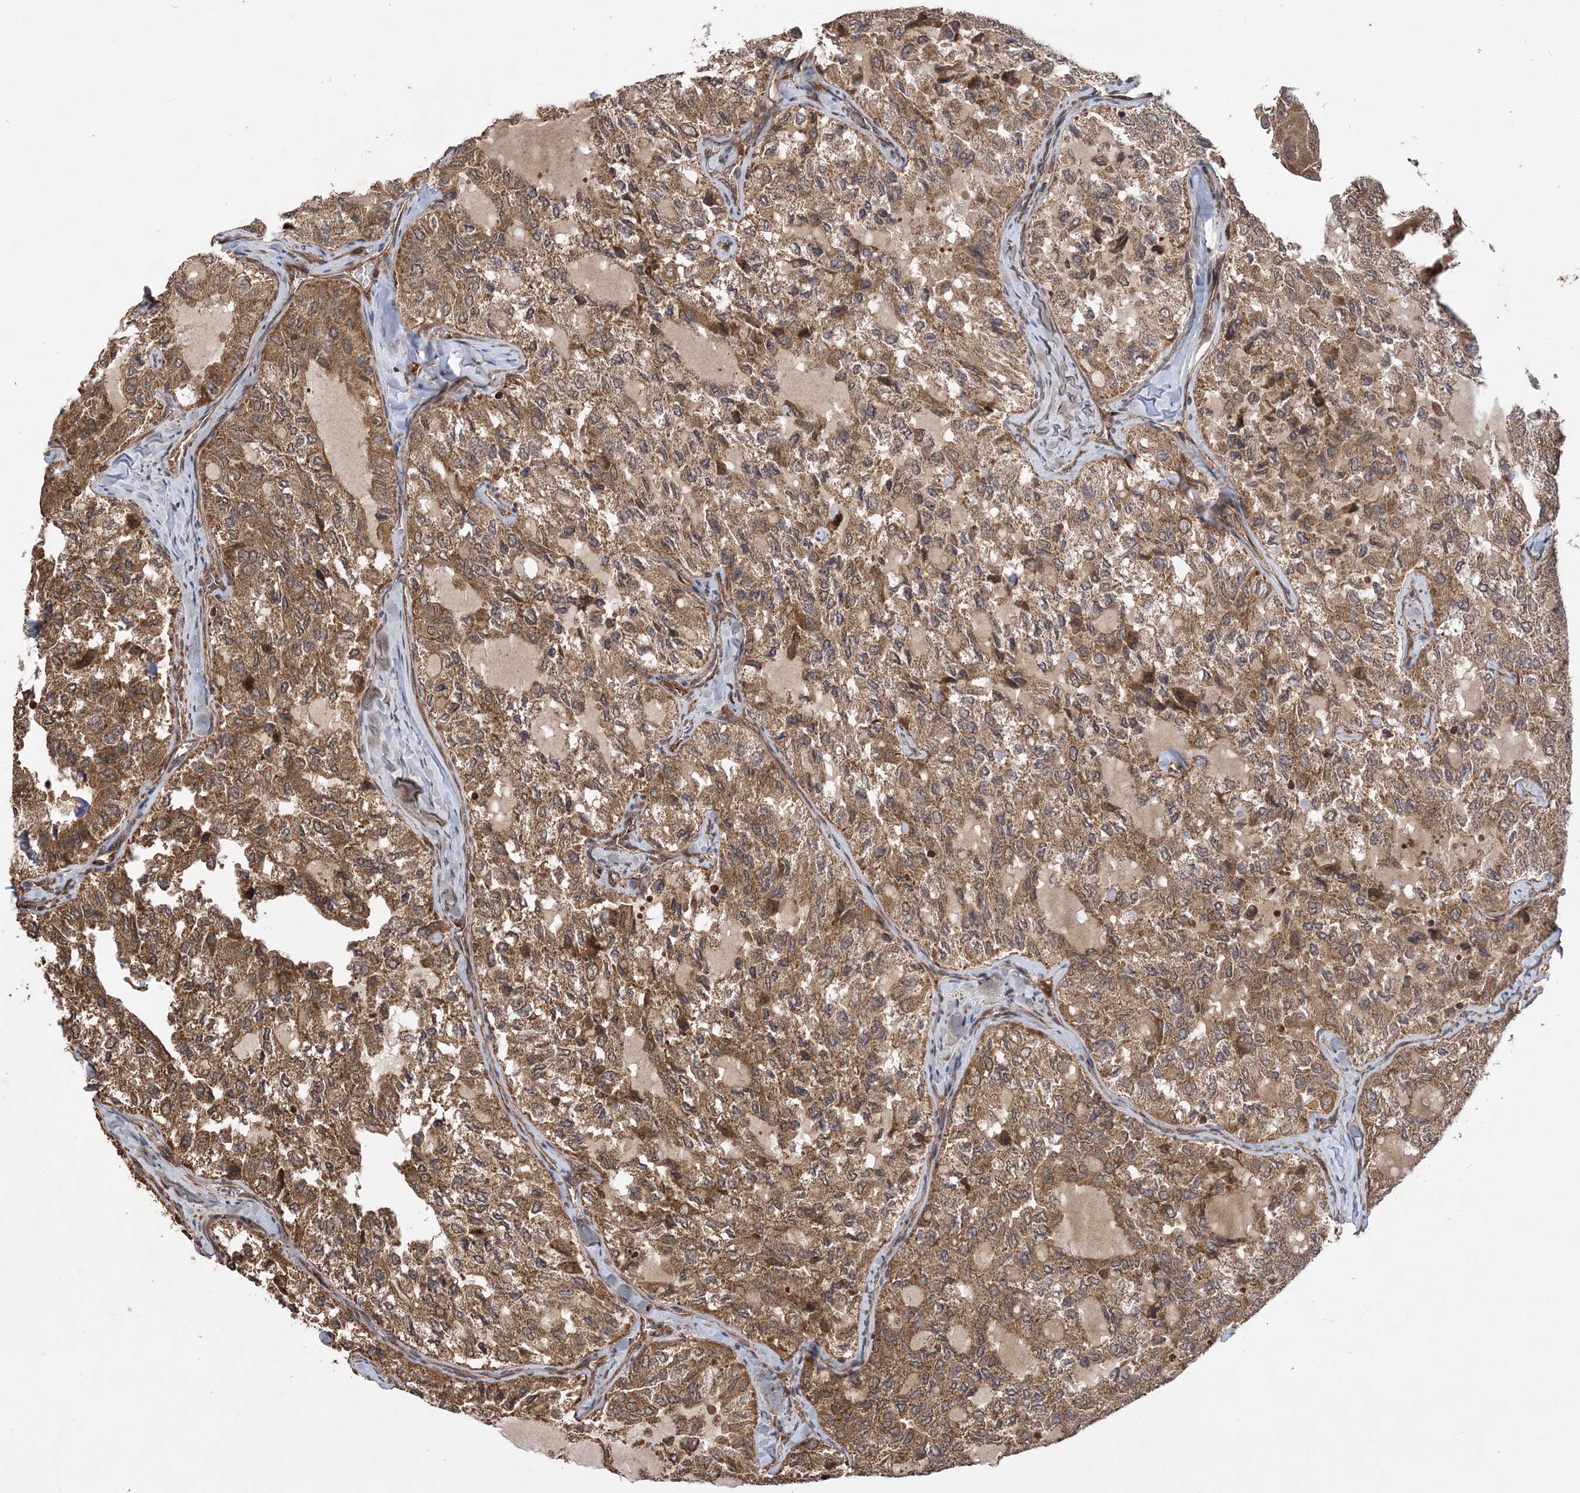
{"staining": {"intensity": "moderate", "quantity": ">75%", "location": "cytoplasmic/membranous"}, "tissue": "thyroid cancer", "cell_type": "Tumor cells", "image_type": "cancer", "snomed": [{"axis": "morphology", "description": "Follicular adenoma carcinoma, NOS"}, {"axis": "topography", "description": "Thyroid gland"}], "caption": "This is a micrograph of immunohistochemistry staining of thyroid cancer, which shows moderate expression in the cytoplasmic/membranous of tumor cells.", "gene": "ATG3", "patient": {"sex": "male", "age": 75}}